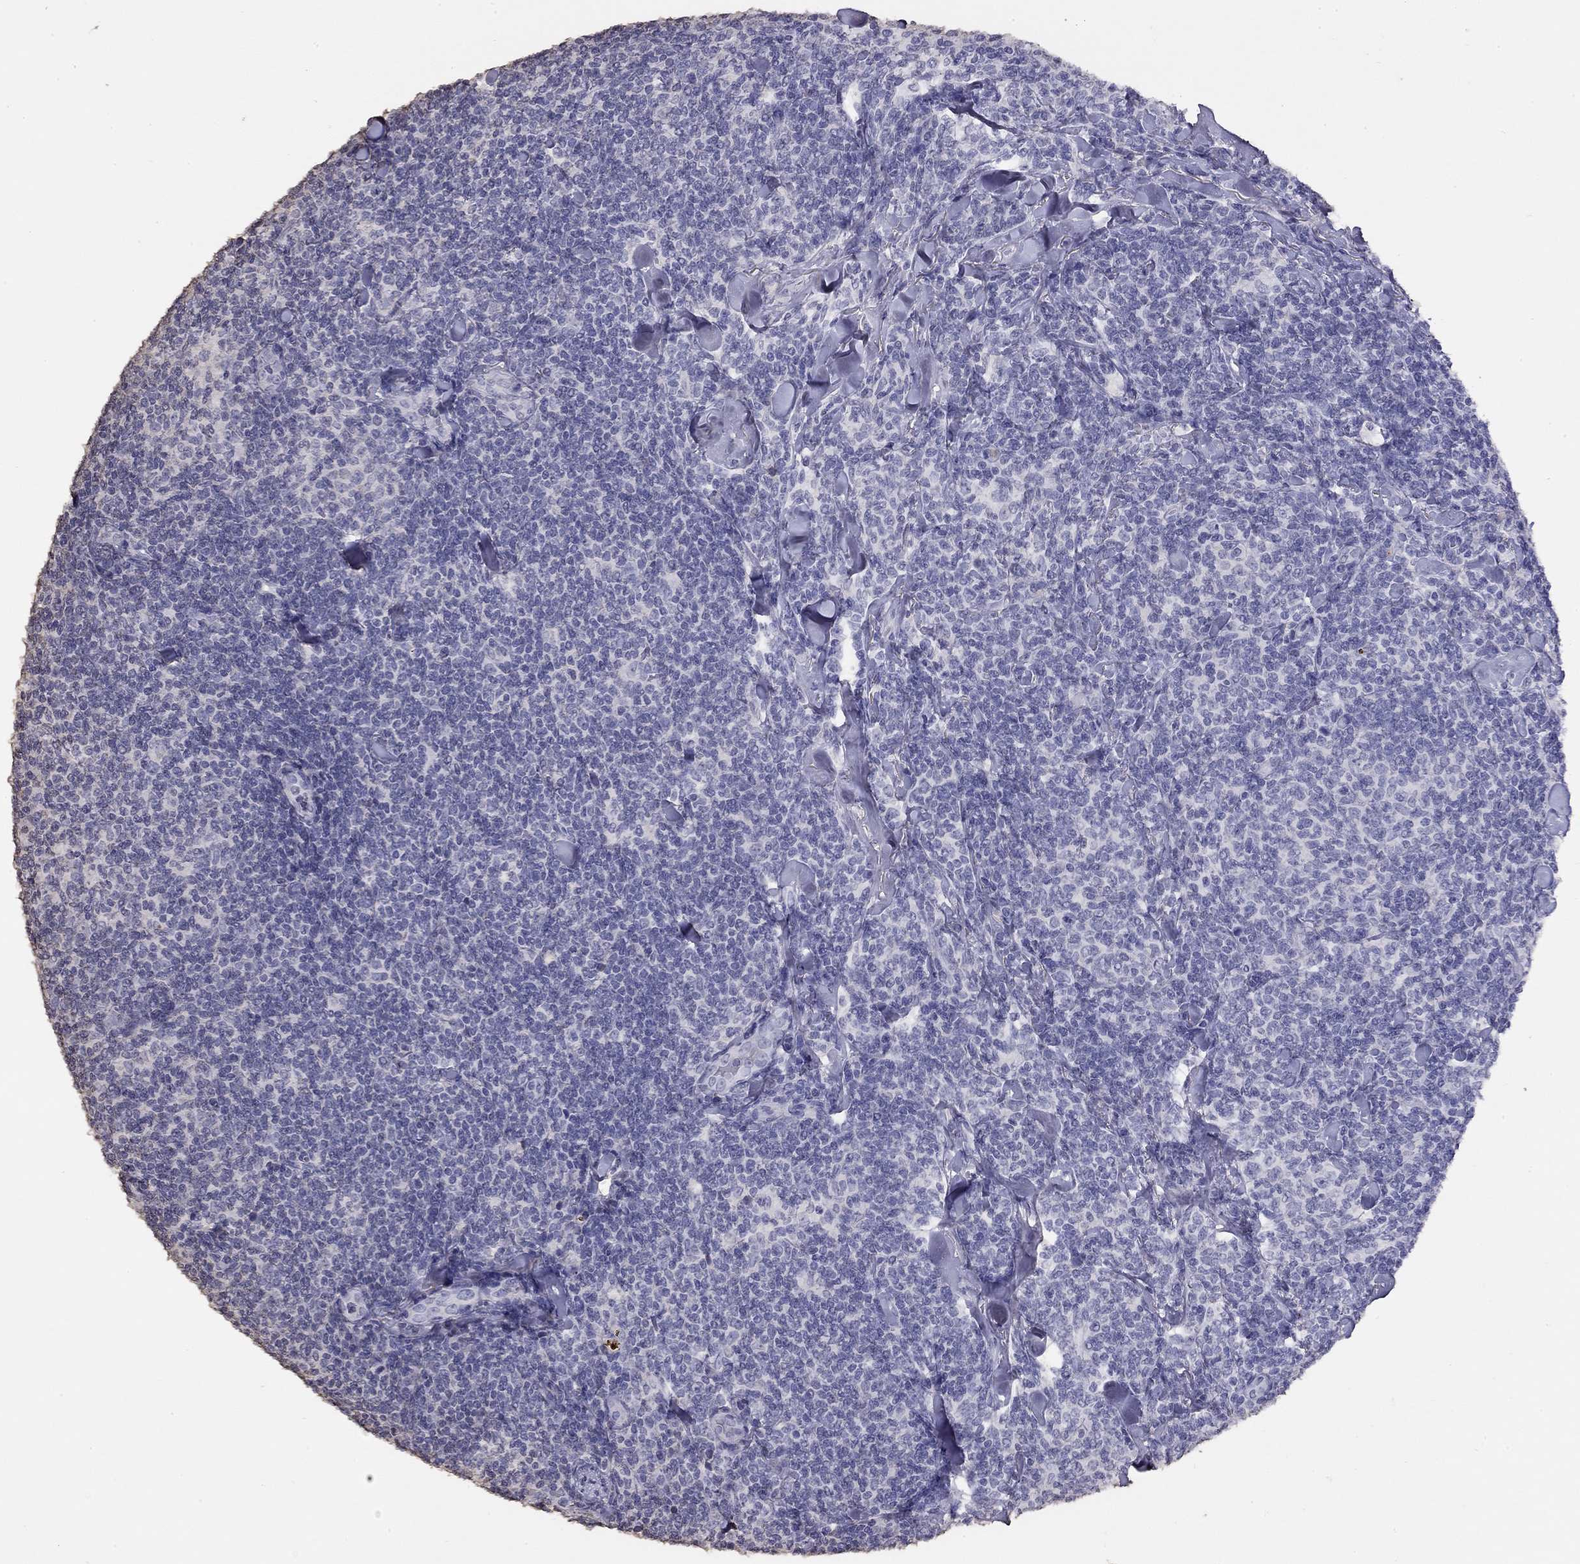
{"staining": {"intensity": "negative", "quantity": "none", "location": "none"}, "tissue": "lymphoma", "cell_type": "Tumor cells", "image_type": "cancer", "snomed": [{"axis": "morphology", "description": "Malignant lymphoma, non-Hodgkin's type, Low grade"}, {"axis": "topography", "description": "Lymph node"}], "caption": "Tumor cells are negative for protein expression in human low-grade malignant lymphoma, non-Hodgkin's type.", "gene": "SUN3", "patient": {"sex": "female", "age": 56}}